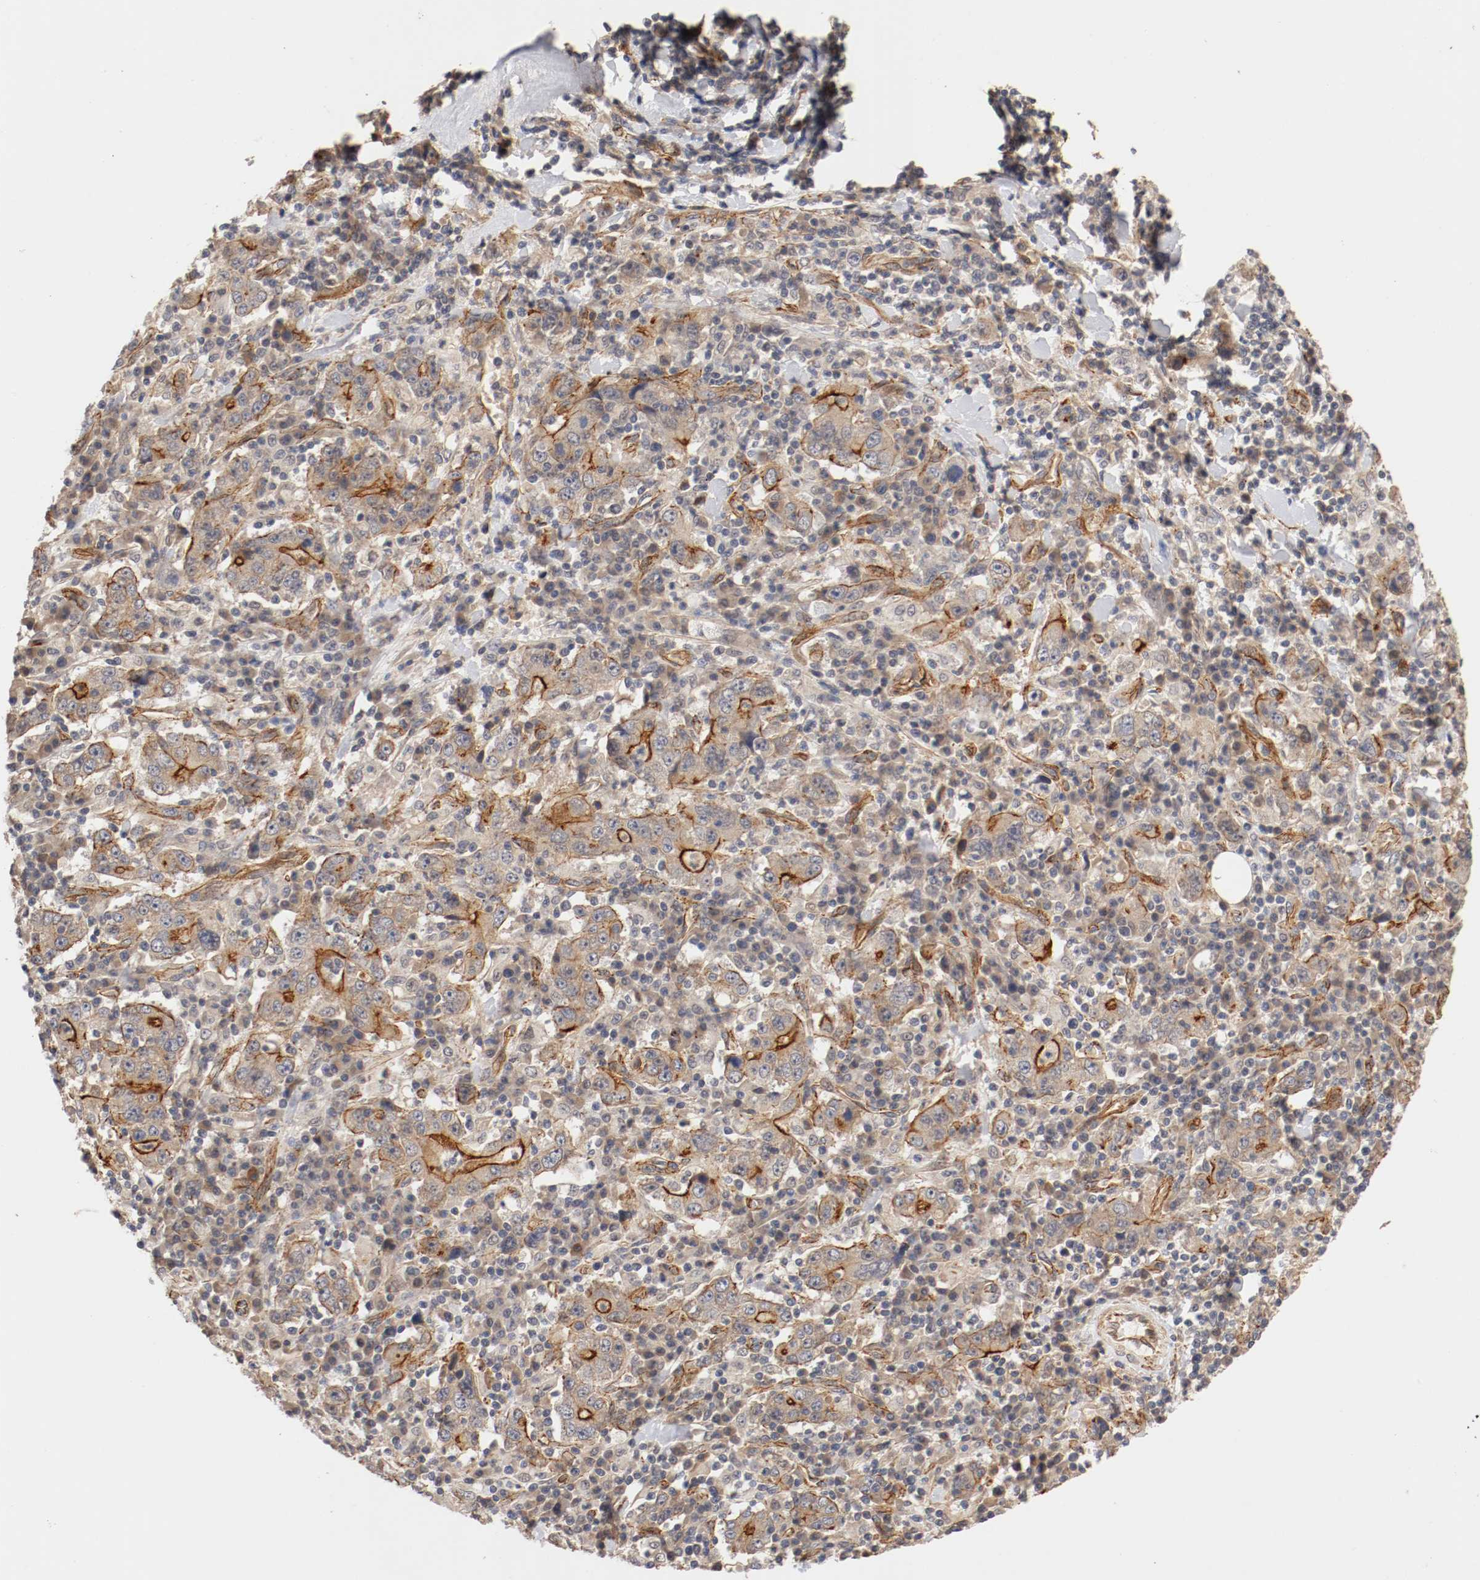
{"staining": {"intensity": "strong", "quantity": "25%-75%", "location": "cytoplasmic/membranous"}, "tissue": "stomach cancer", "cell_type": "Tumor cells", "image_type": "cancer", "snomed": [{"axis": "morphology", "description": "Normal tissue, NOS"}, {"axis": "morphology", "description": "Adenocarcinoma, NOS"}, {"axis": "topography", "description": "Stomach, upper"}, {"axis": "topography", "description": "Stomach"}], "caption": "Brown immunohistochemical staining in human stomach cancer shows strong cytoplasmic/membranous expression in approximately 25%-75% of tumor cells.", "gene": "TYK2", "patient": {"sex": "male", "age": 59}}